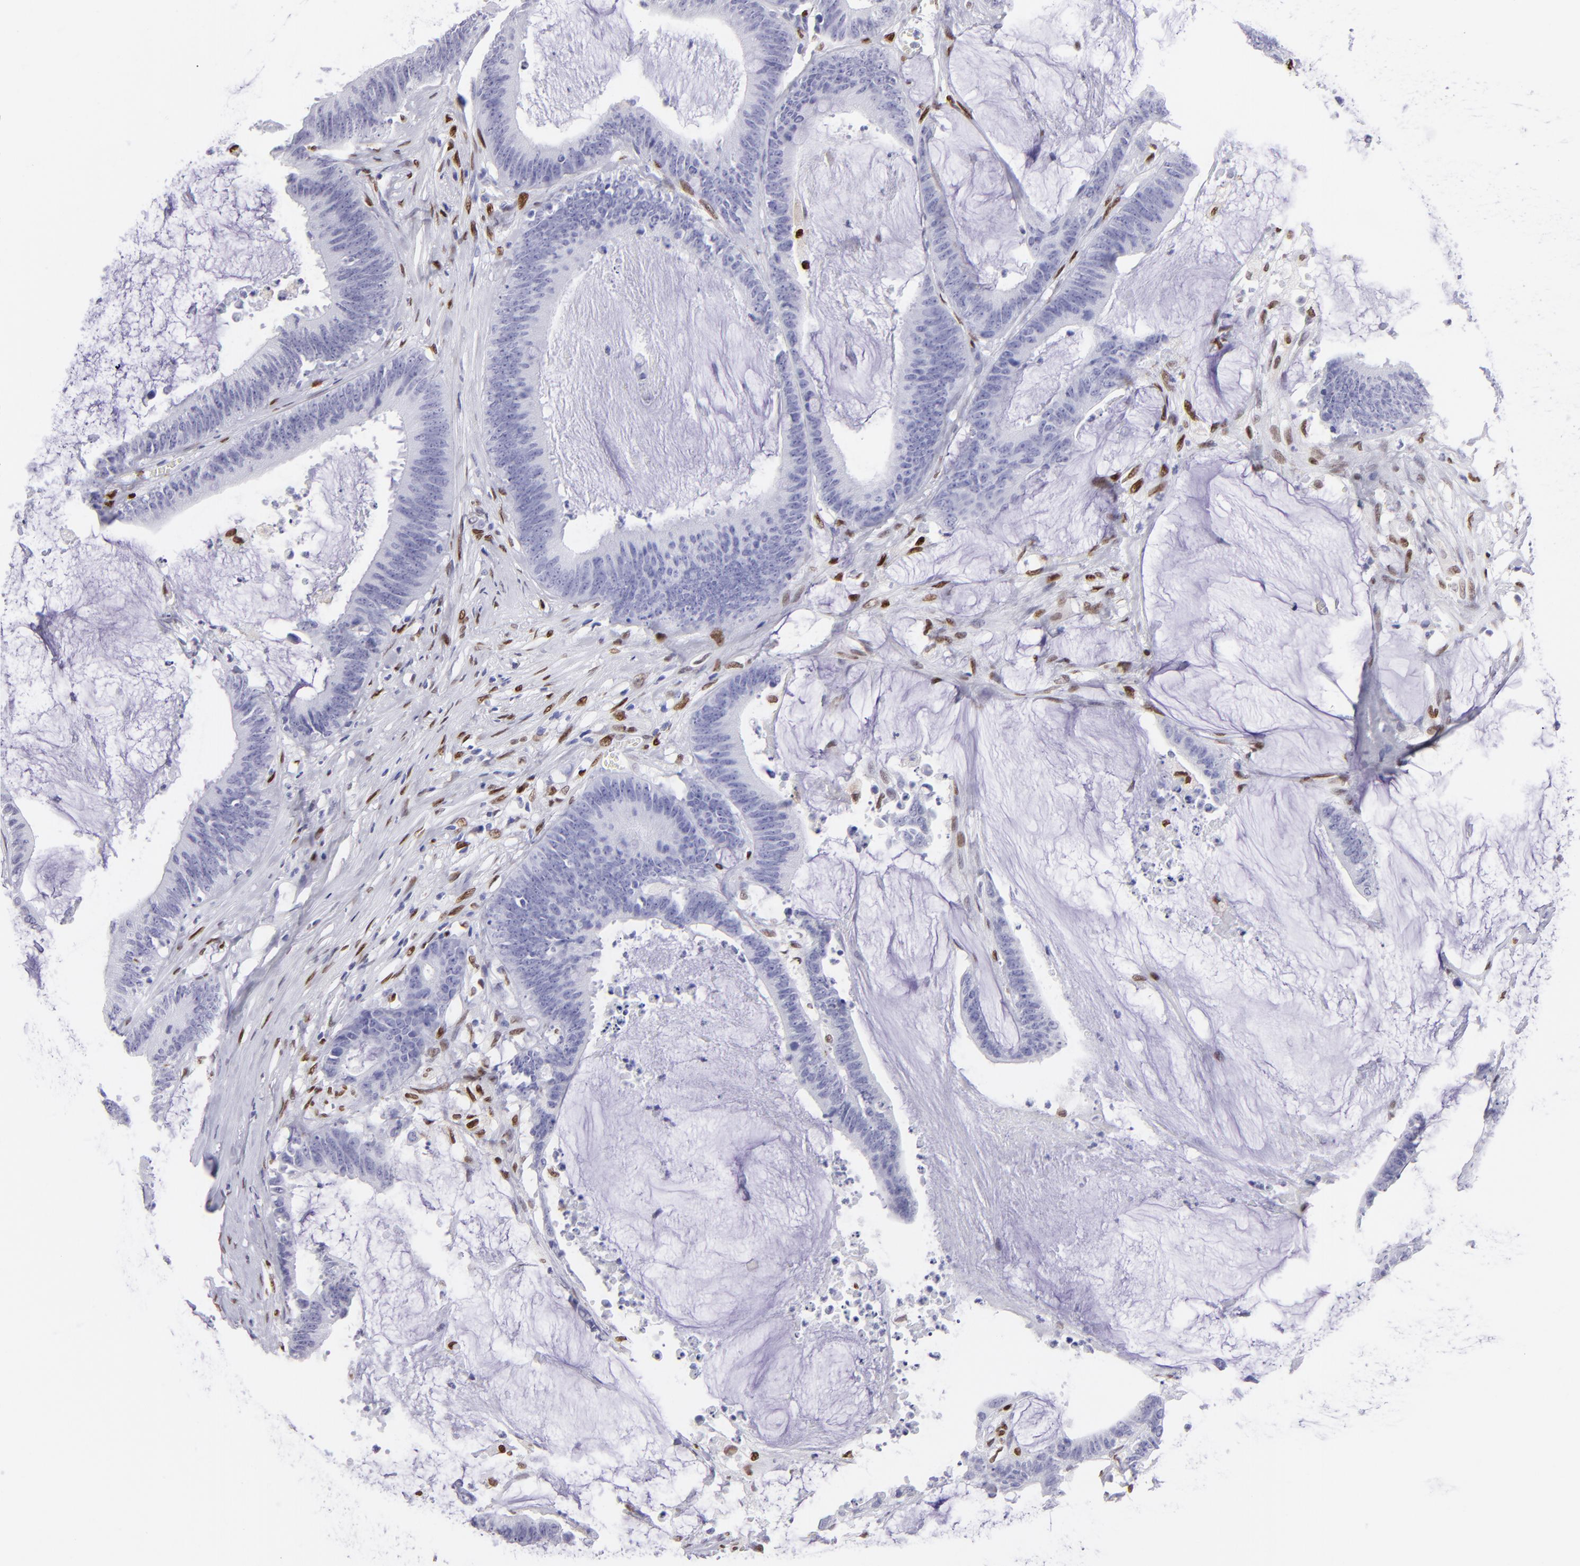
{"staining": {"intensity": "negative", "quantity": "none", "location": "none"}, "tissue": "colorectal cancer", "cell_type": "Tumor cells", "image_type": "cancer", "snomed": [{"axis": "morphology", "description": "Adenocarcinoma, NOS"}, {"axis": "topography", "description": "Rectum"}], "caption": "This histopathology image is of colorectal cancer stained with immunohistochemistry (IHC) to label a protein in brown with the nuclei are counter-stained blue. There is no staining in tumor cells.", "gene": "MITF", "patient": {"sex": "female", "age": 66}}